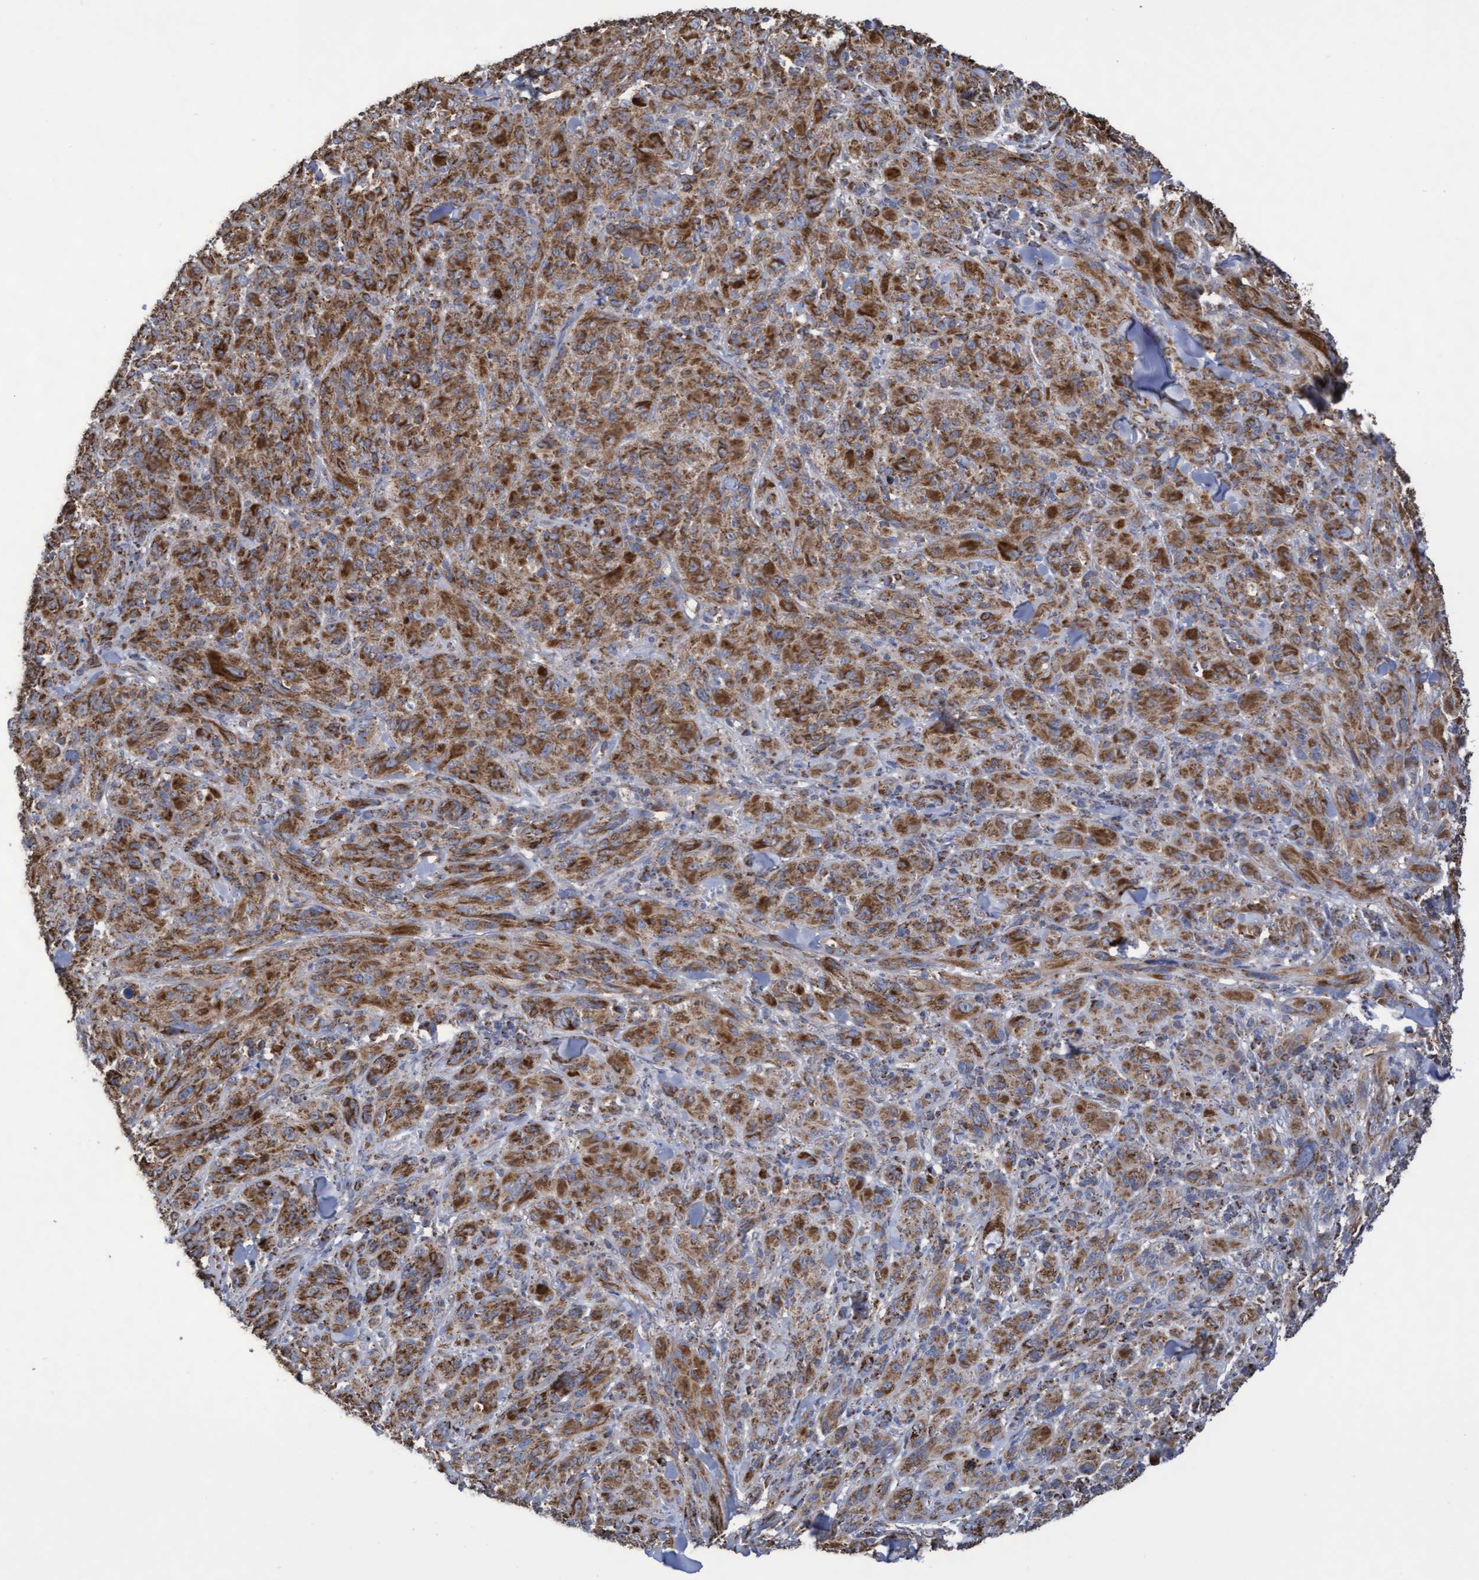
{"staining": {"intensity": "strong", "quantity": ">75%", "location": "cytoplasmic/membranous"}, "tissue": "melanoma", "cell_type": "Tumor cells", "image_type": "cancer", "snomed": [{"axis": "morphology", "description": "Malignant melanoma, NOS"}, {"axis": "topography", "description": "Skin of head"}], "caption": "This is an image of immunohistochemistry staining of melanoma, which shows strong staining in the cytoplasmic/membranous of tumor cells.", "gene": "COBL", "patient": {"sex": "male", "age": 96}}